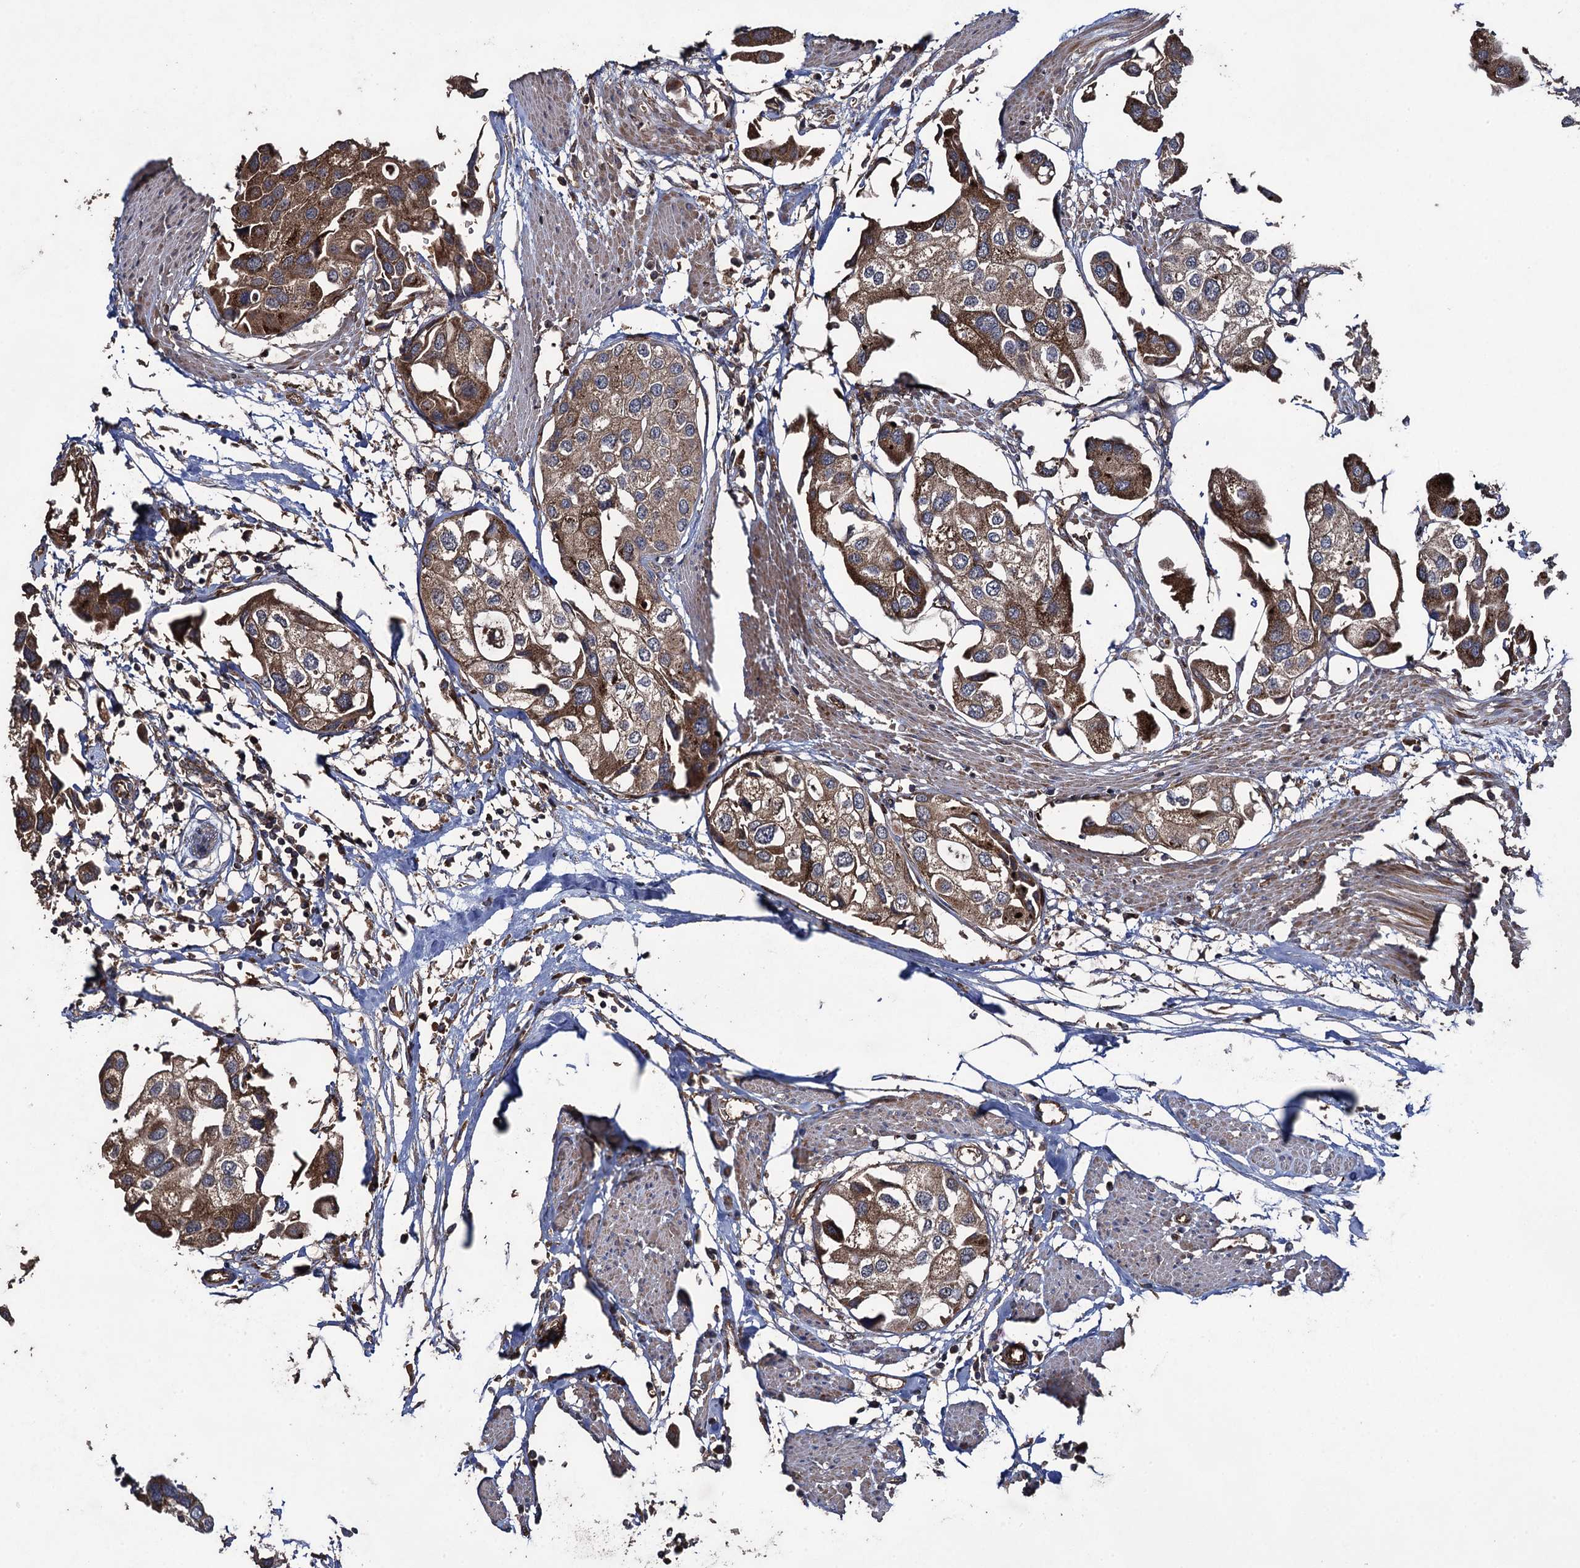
{"staining": {"intensity": "moderate", "quantity": ">75%", "location": "cytoplasmic/membranous"}, "tissue": "urothelial cancer", "cell_type": "Tumor cells", "image_type": "cancer", "snomed": [{"axis": "morphology", "description": "Urothelial carcinoma, High grade"}, {"axis": "topography", "description": "Urinary bladder"}], "caption": "Immunohistochemical staining of urothelial cancer exhibits medium levels of moderate cytoplasmic/membranous protein positivity in about >75% of tumor cells.", "gene": "TXNDC11", "patient": {"sex": "male", "age": 64}}